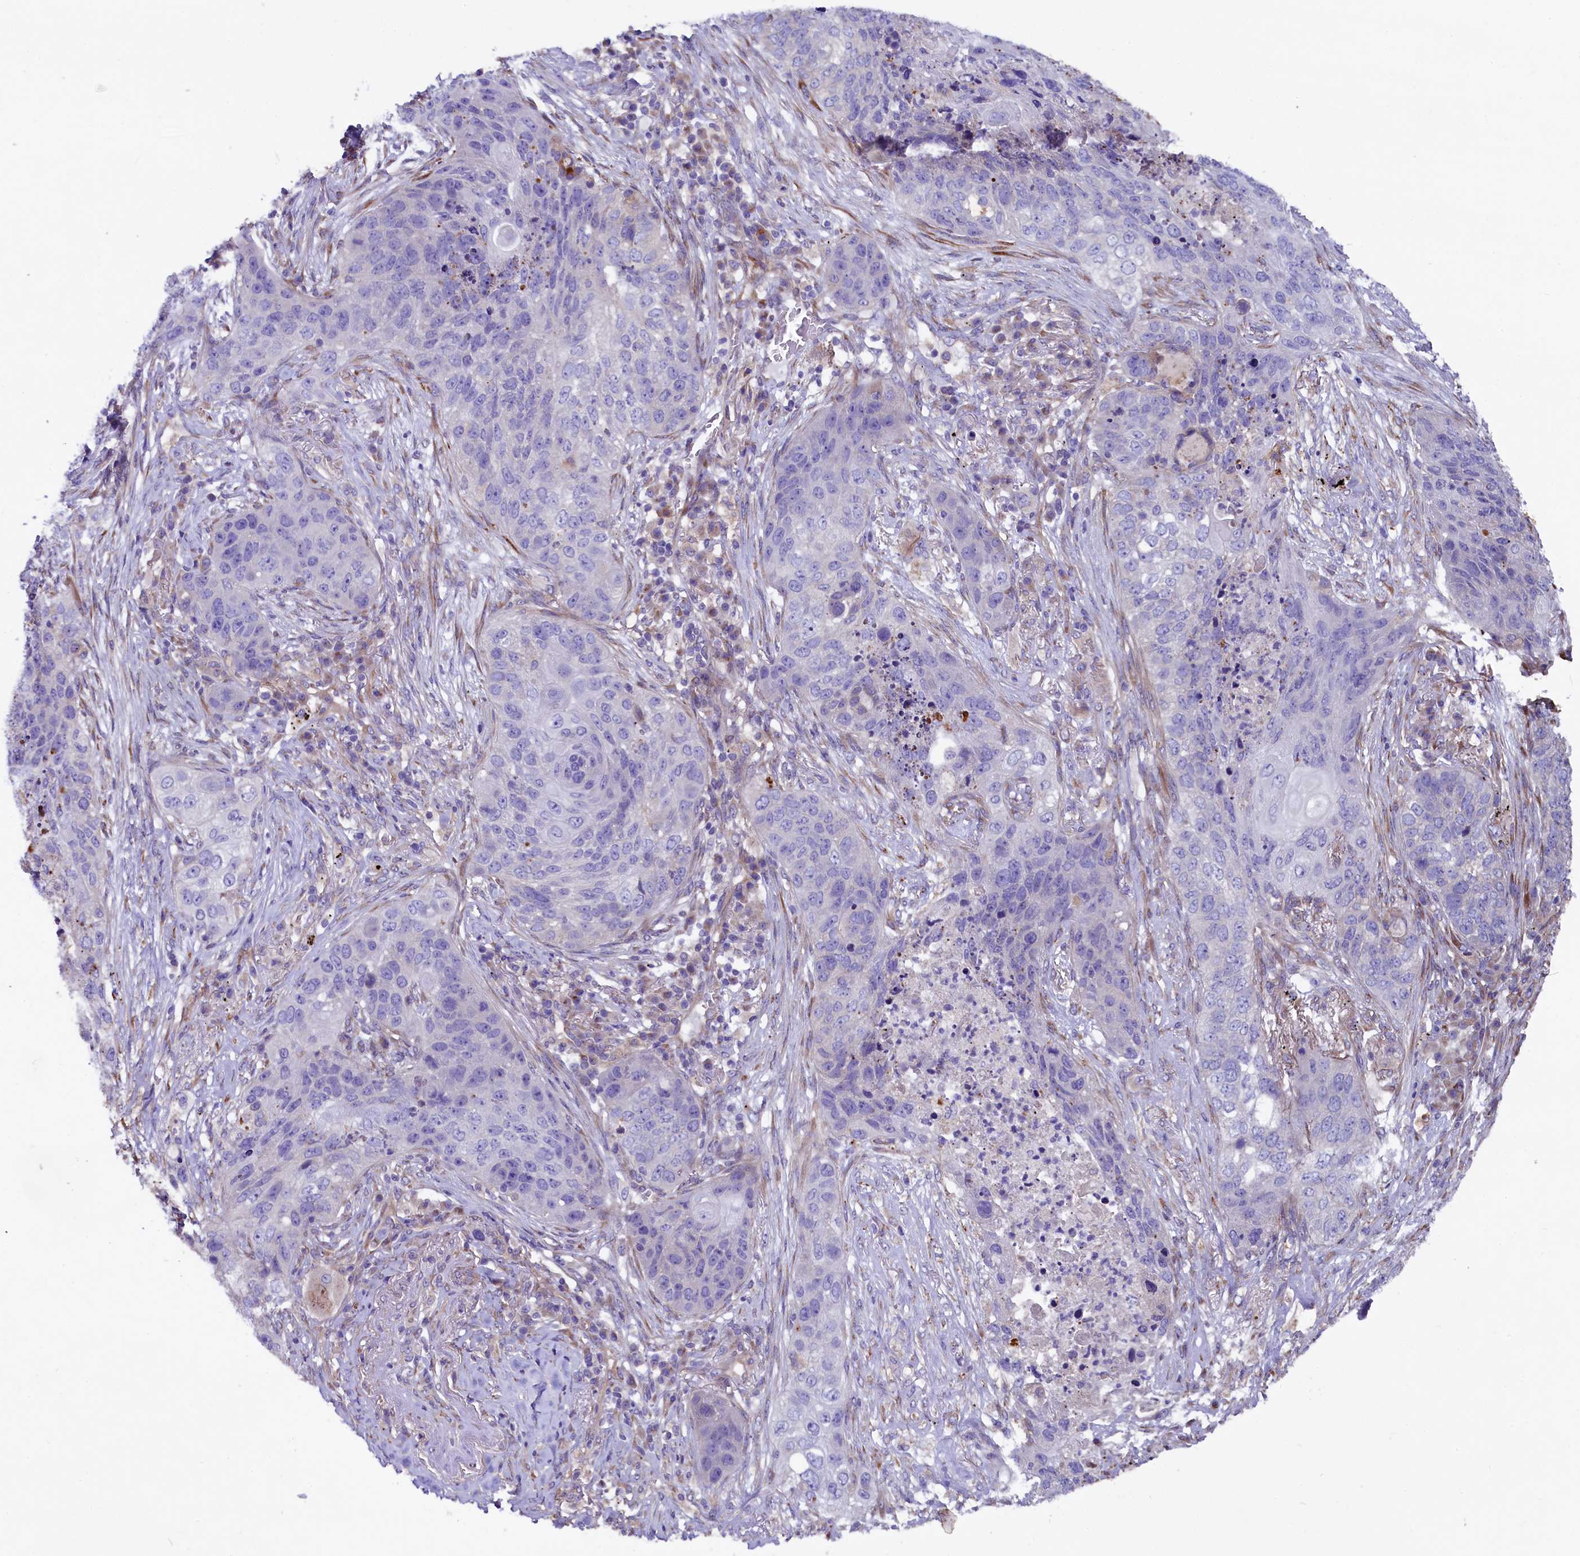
{"staining": {"intensity": "negative", "quantity": "none", "location": "none"}, "tissue": "lung cancer", "cell_type": "Tumor cells", "image_type": "cancer", "snomed": [{"axis": "morphology", "description": "Squamous cell carcinoma, NOS"}, {"axis": "topography", "description": "Lung"}], "caption": "An IHC micrograph of squamous cell carcinoma (lung) is shown. There is no staining in tumor cells of squamous cell carcinoma (lung).", "gene": "GPR108", "patient": {"sex": "female", "age": 63}}